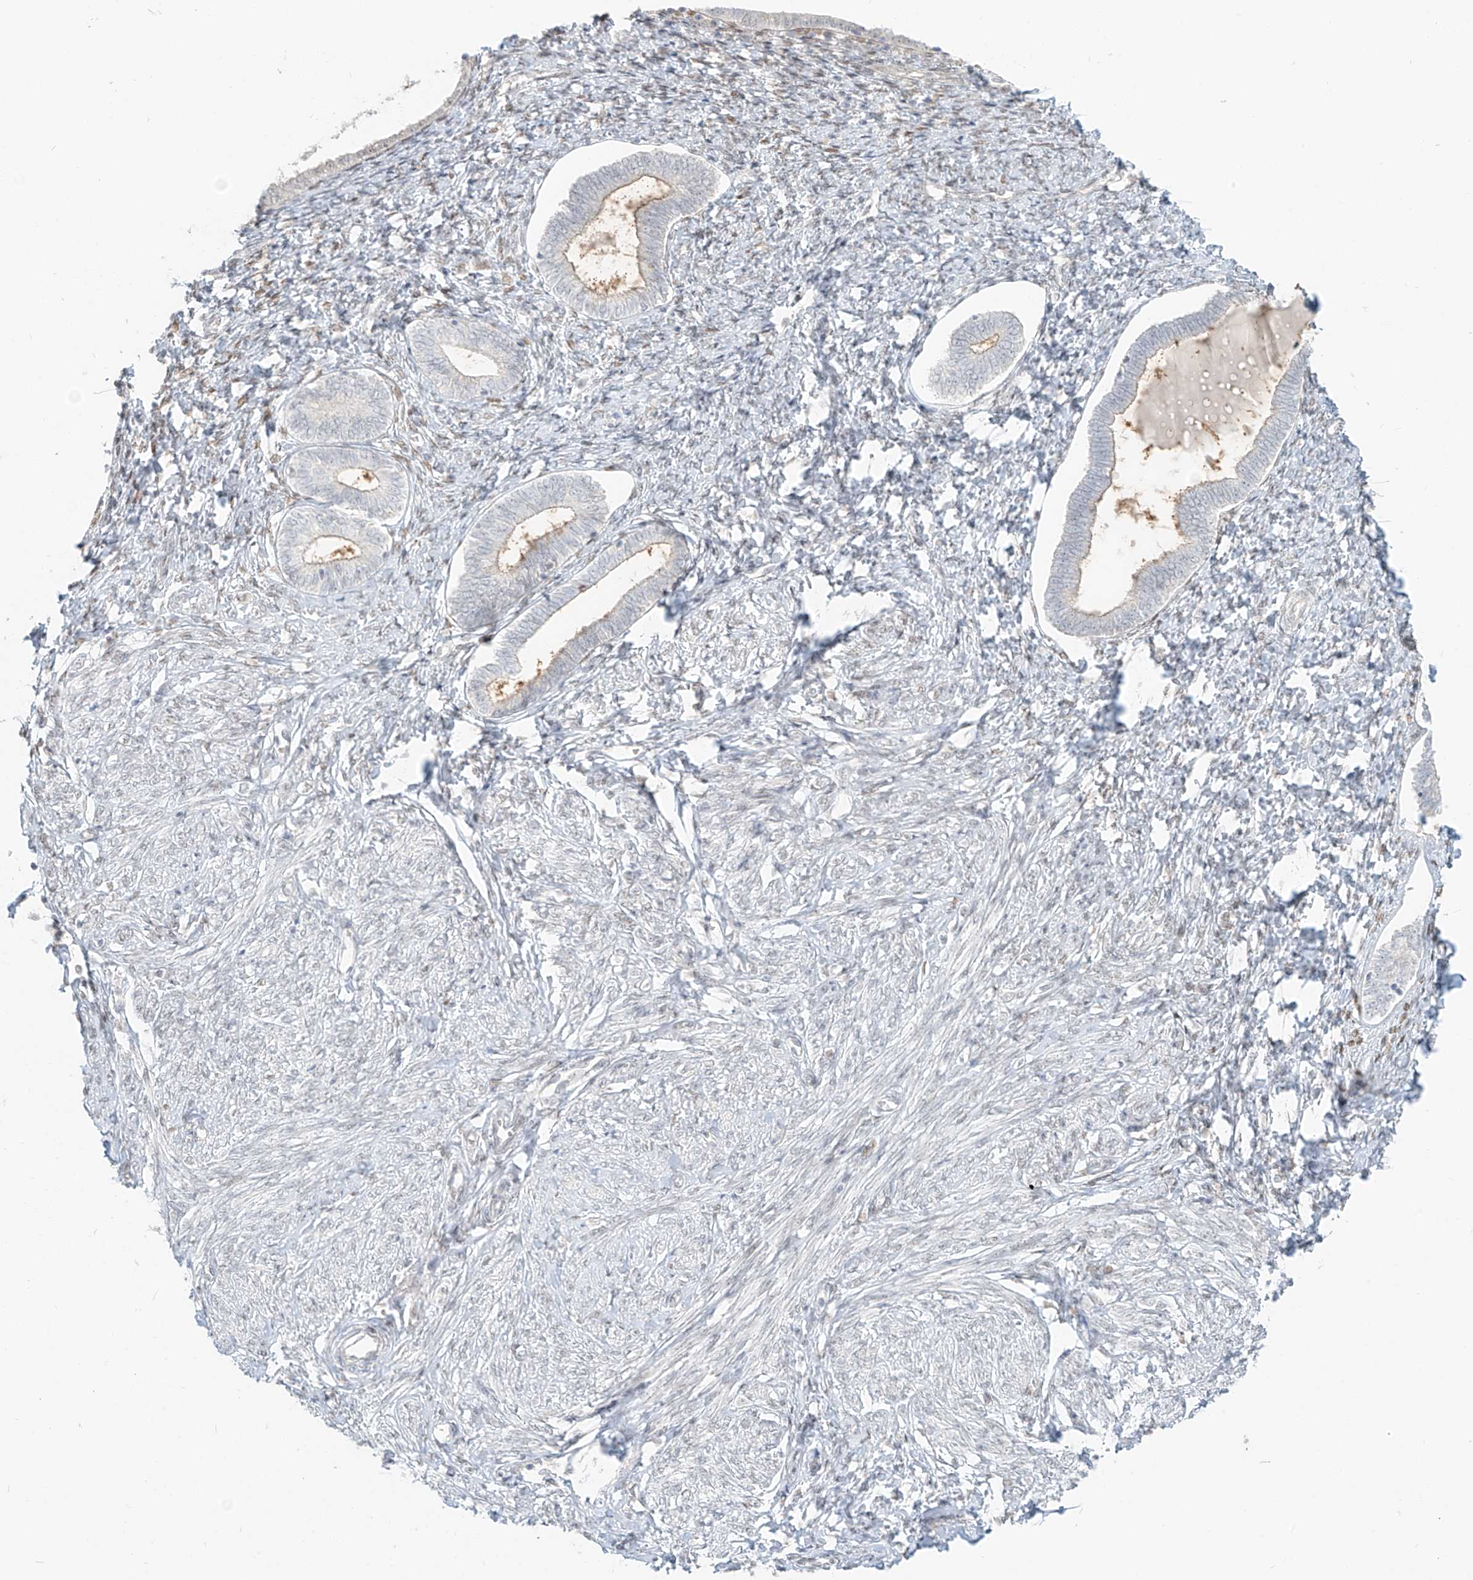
{"staining": {"intensity": "weak", "quantity": "25%-75%", "location": "nuclear"}, "tissue": "endometrium", "cell_type": "Cells in endometrial stroma", "image_type": "normal", "snomed": [{"axis": "morphology", "description": "Normal tissue, NOS"}, {"axis": "topography", "description": "Endometrium"}], "caption": "The photomicrograph displays immunohistochemical staining of normal endometrium. There is weak nuclear positivity is identified in about 25%-75% of cells in endometrial stroma. (DAB (3,3'-diaminobenzidine) IHC with brightfield microscopy, high magnification).", "gene": "ZNF774", "patient": {"sex": "female", "age": 72}}